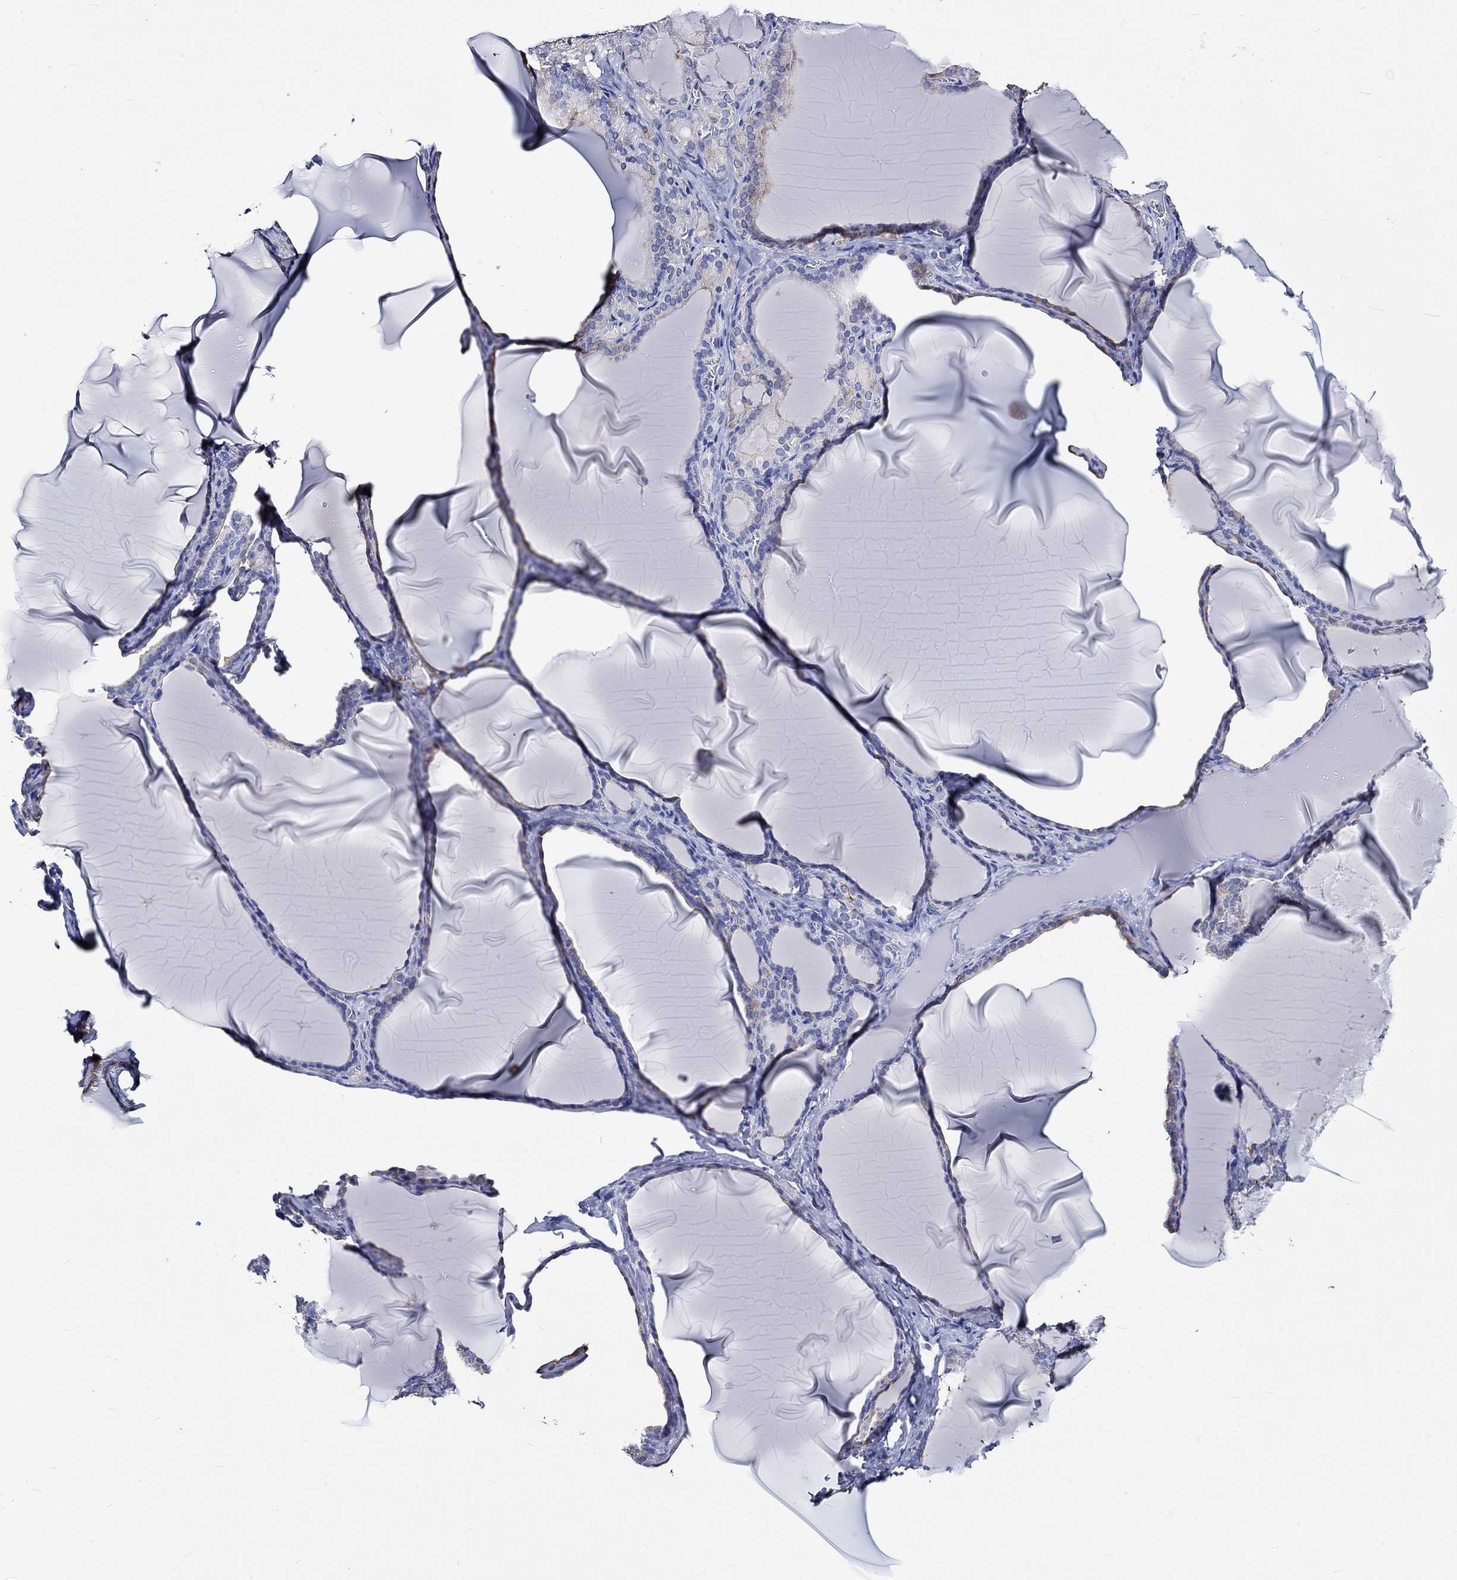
{"staining": {"intensity": "strong", "quantity": "25%-75%", "location": "cytoplasmic/membranous"}, "tissue": "thyroid gland", "cell_type": "Glandular cells", "image_type": "normal", "snomed": [{"axis": "morphology", "description": "Normal tissue, NOS"}, {"axis": "morphology", "description": "Hyperplasia, NOS"}, {"axis": "topography", "description": "Thyroid gland"}], "caption": "The micrograph demonstrates staining of normal thyroid gland, revealing strong cytoplasmic/membranous protein staining (brown color) within glandular cells.", "gene": "CRYAB", "patient": {"sex": "female", "age": 27}}